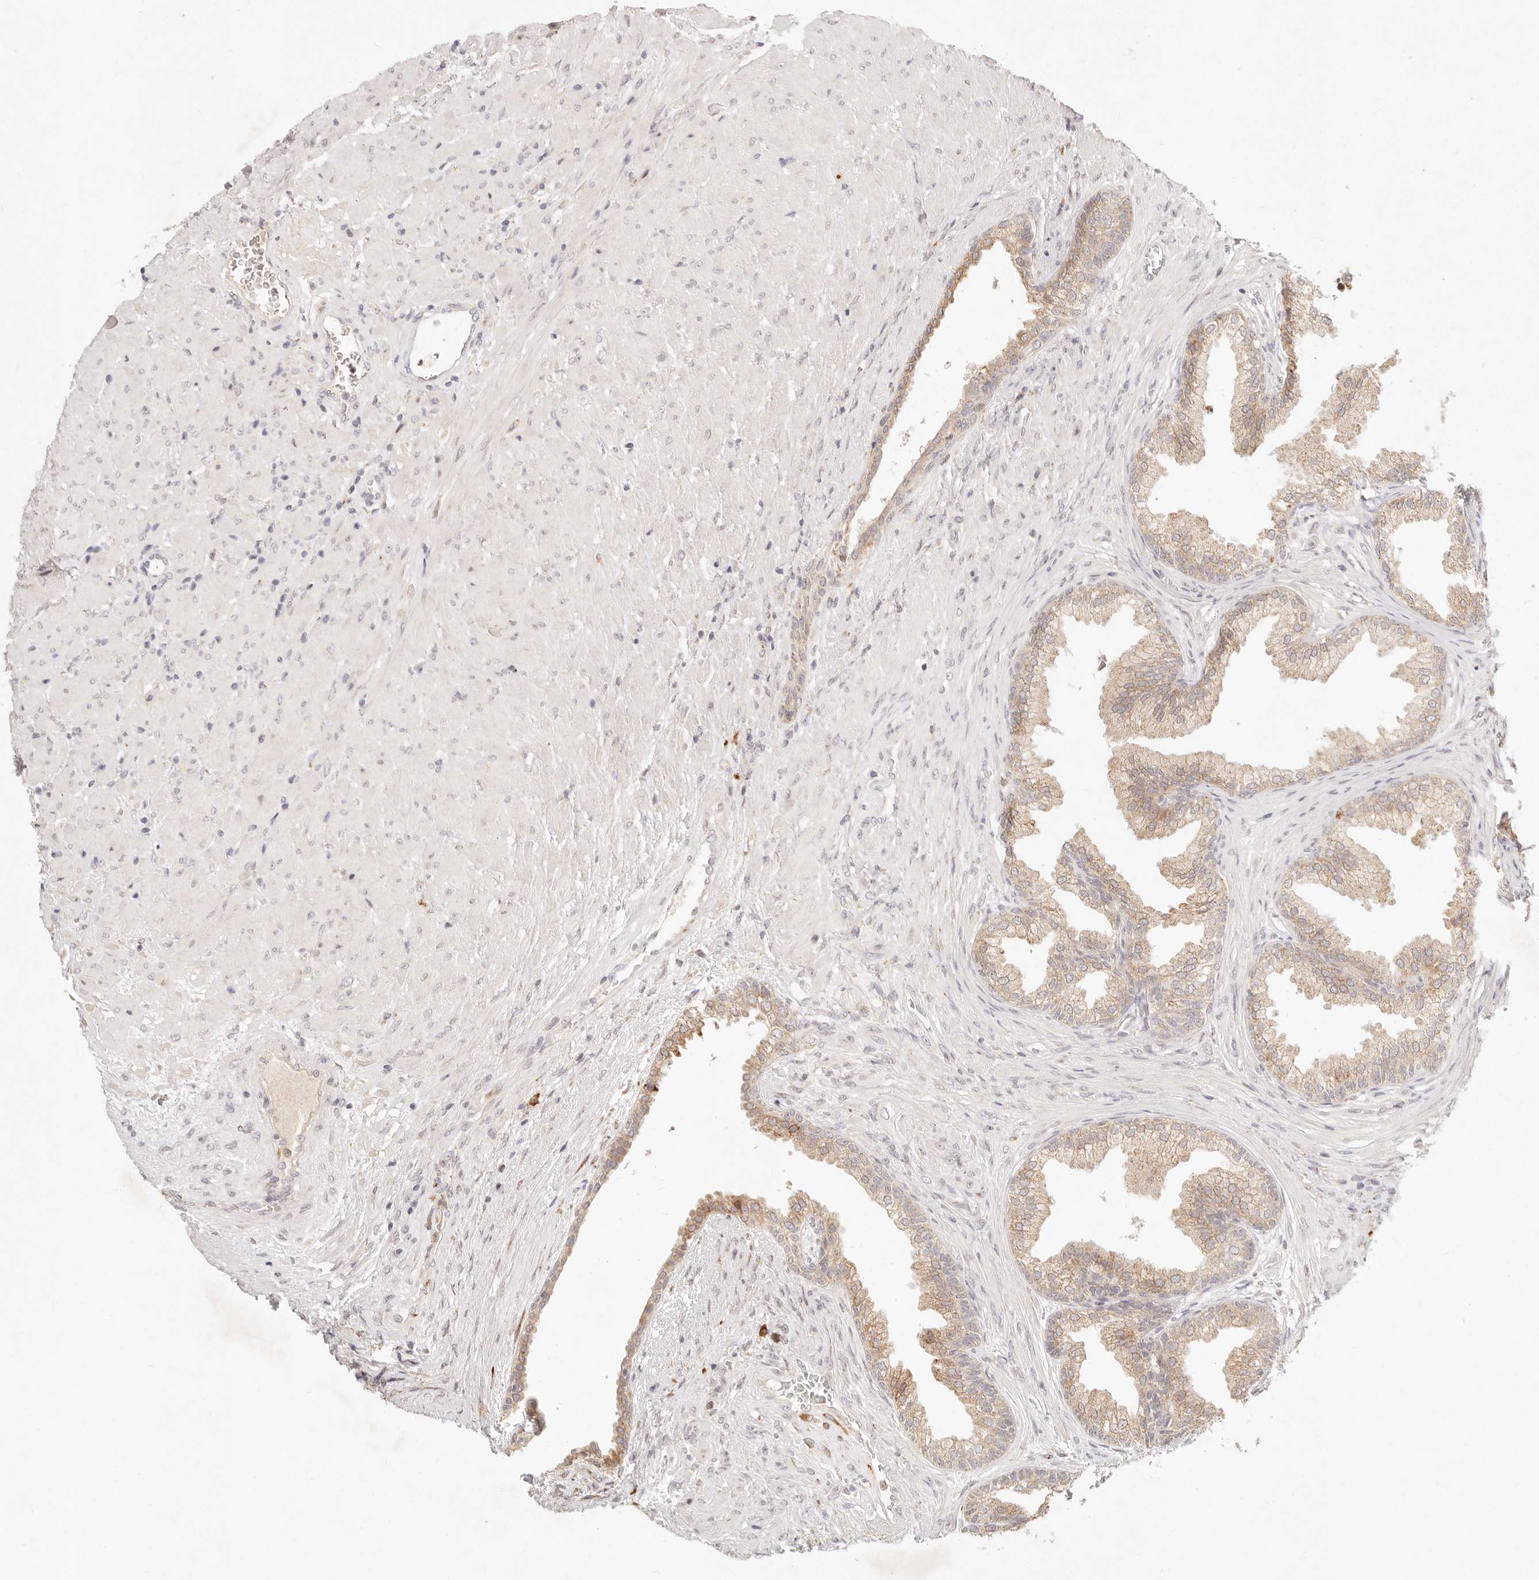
{"staining": {"intensity": "moderate", "quantity": ">75%", "location": "cytoplasmic/membranous"}, "tissue": "prostate", "cell_type": "Glandular cells", "image_type": "normal", "snomed": [{"axis": "morphology", "description": "Normal tissue, NOS"}, {"axis": "topography", "description": "Prostate"}], "caption": "A brown stain highlights moderate cytoplasmic/membranous staining of a protein in glandular cells of unremarkable prostate.", "gene": "C1orf127", "patient": {"sex": "male", "age": 76}}